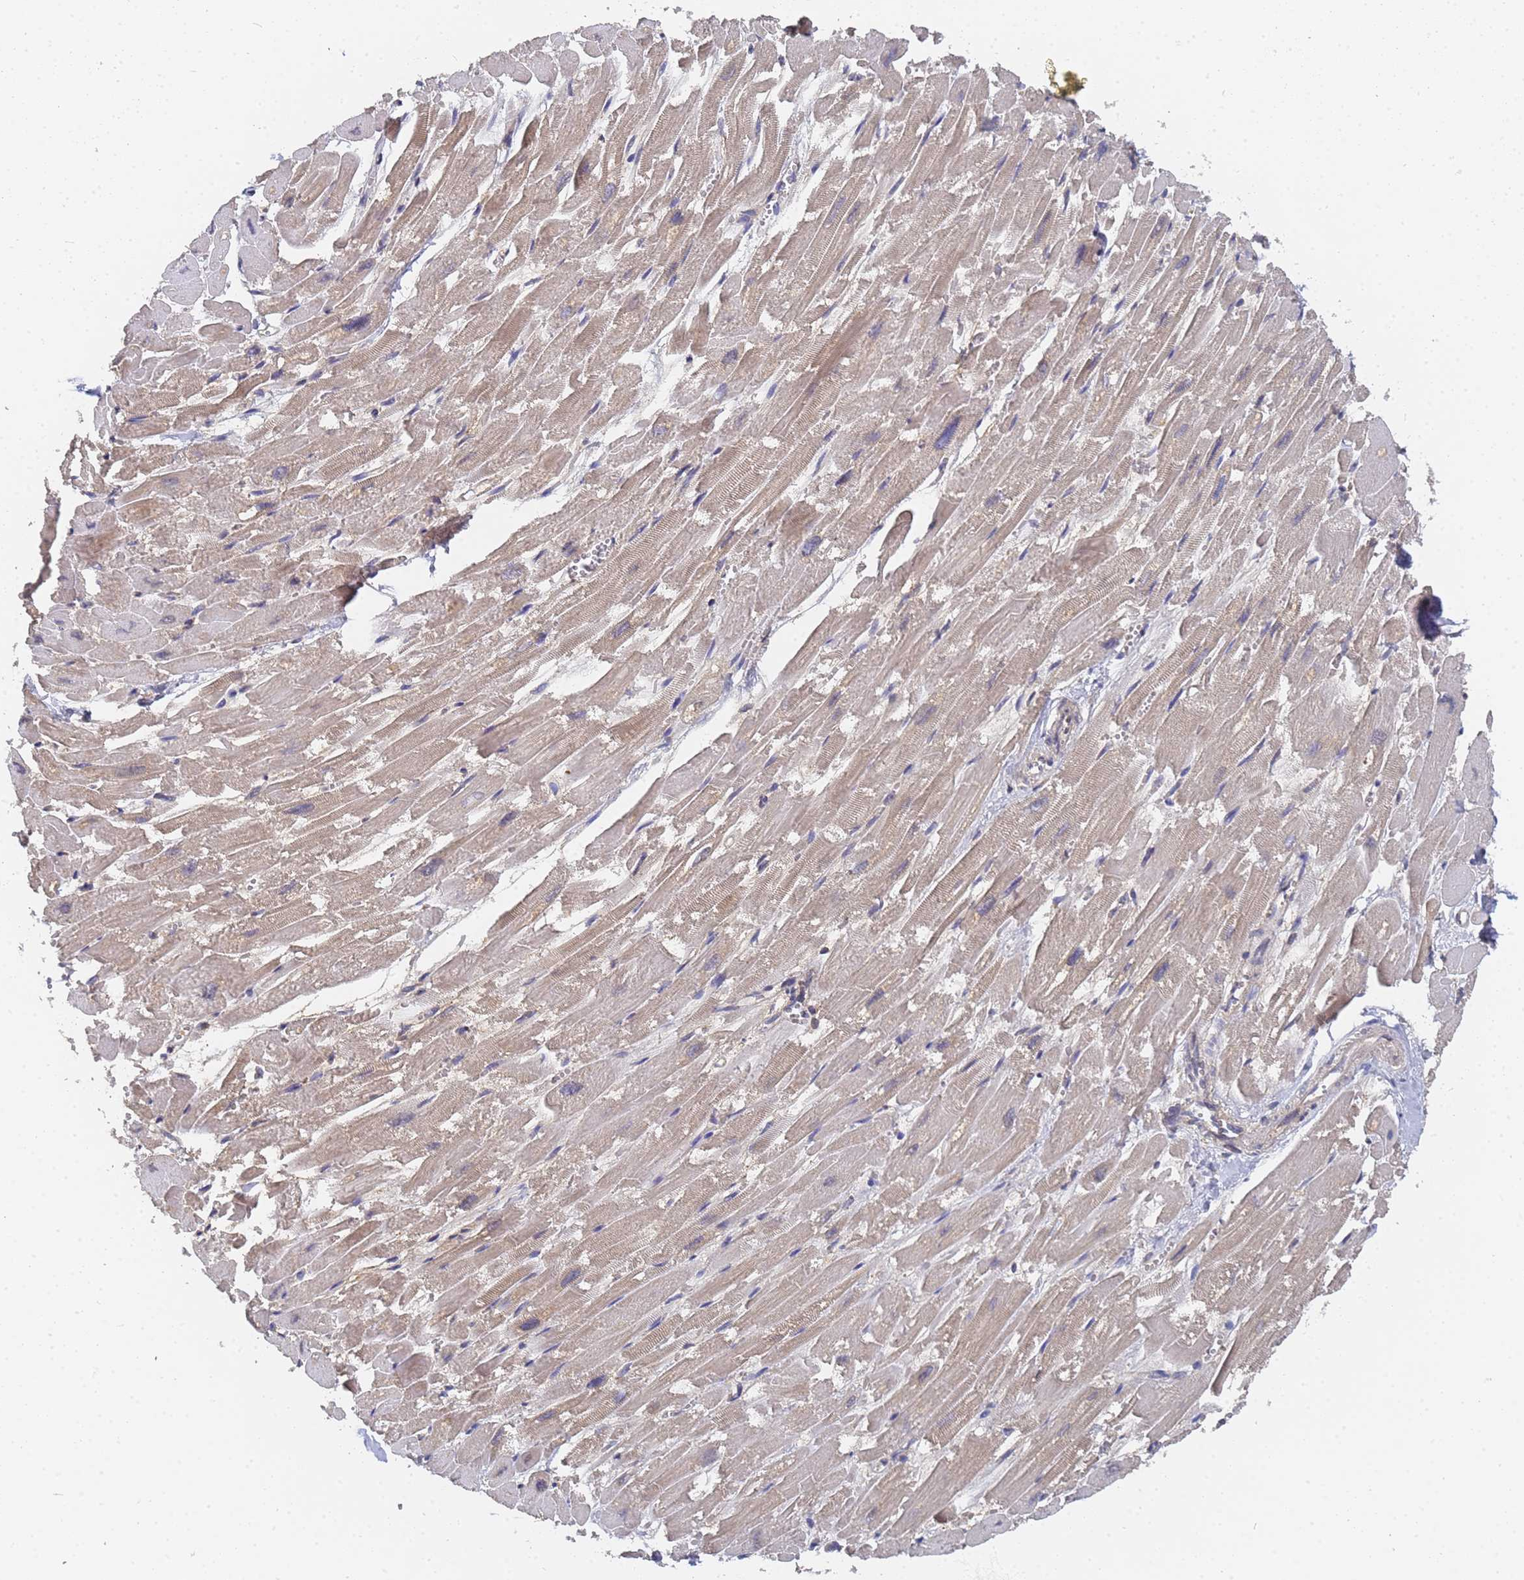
{"staining": {"intensity": "weak", "quantity": "25%-75%", "location": "cytoplasmic/membranous"}, "tissue": "heart muscle", "cell_type": "Cardiomyocytes", "image_type": "normal", "snomed": [{"axis": "morphology", "description": "Normal tissue, NOS"}, {"axis": "topography", "description": "Heart"}], "caption": "Cardiomyocytes reveal low levels of weak cytoplasmic/membranous expression in approximately 25%-75% of cells in unremarkable human heart muscle.", "gene": "ALS2CL", "patient": {"sex": "male", "age": 54}}